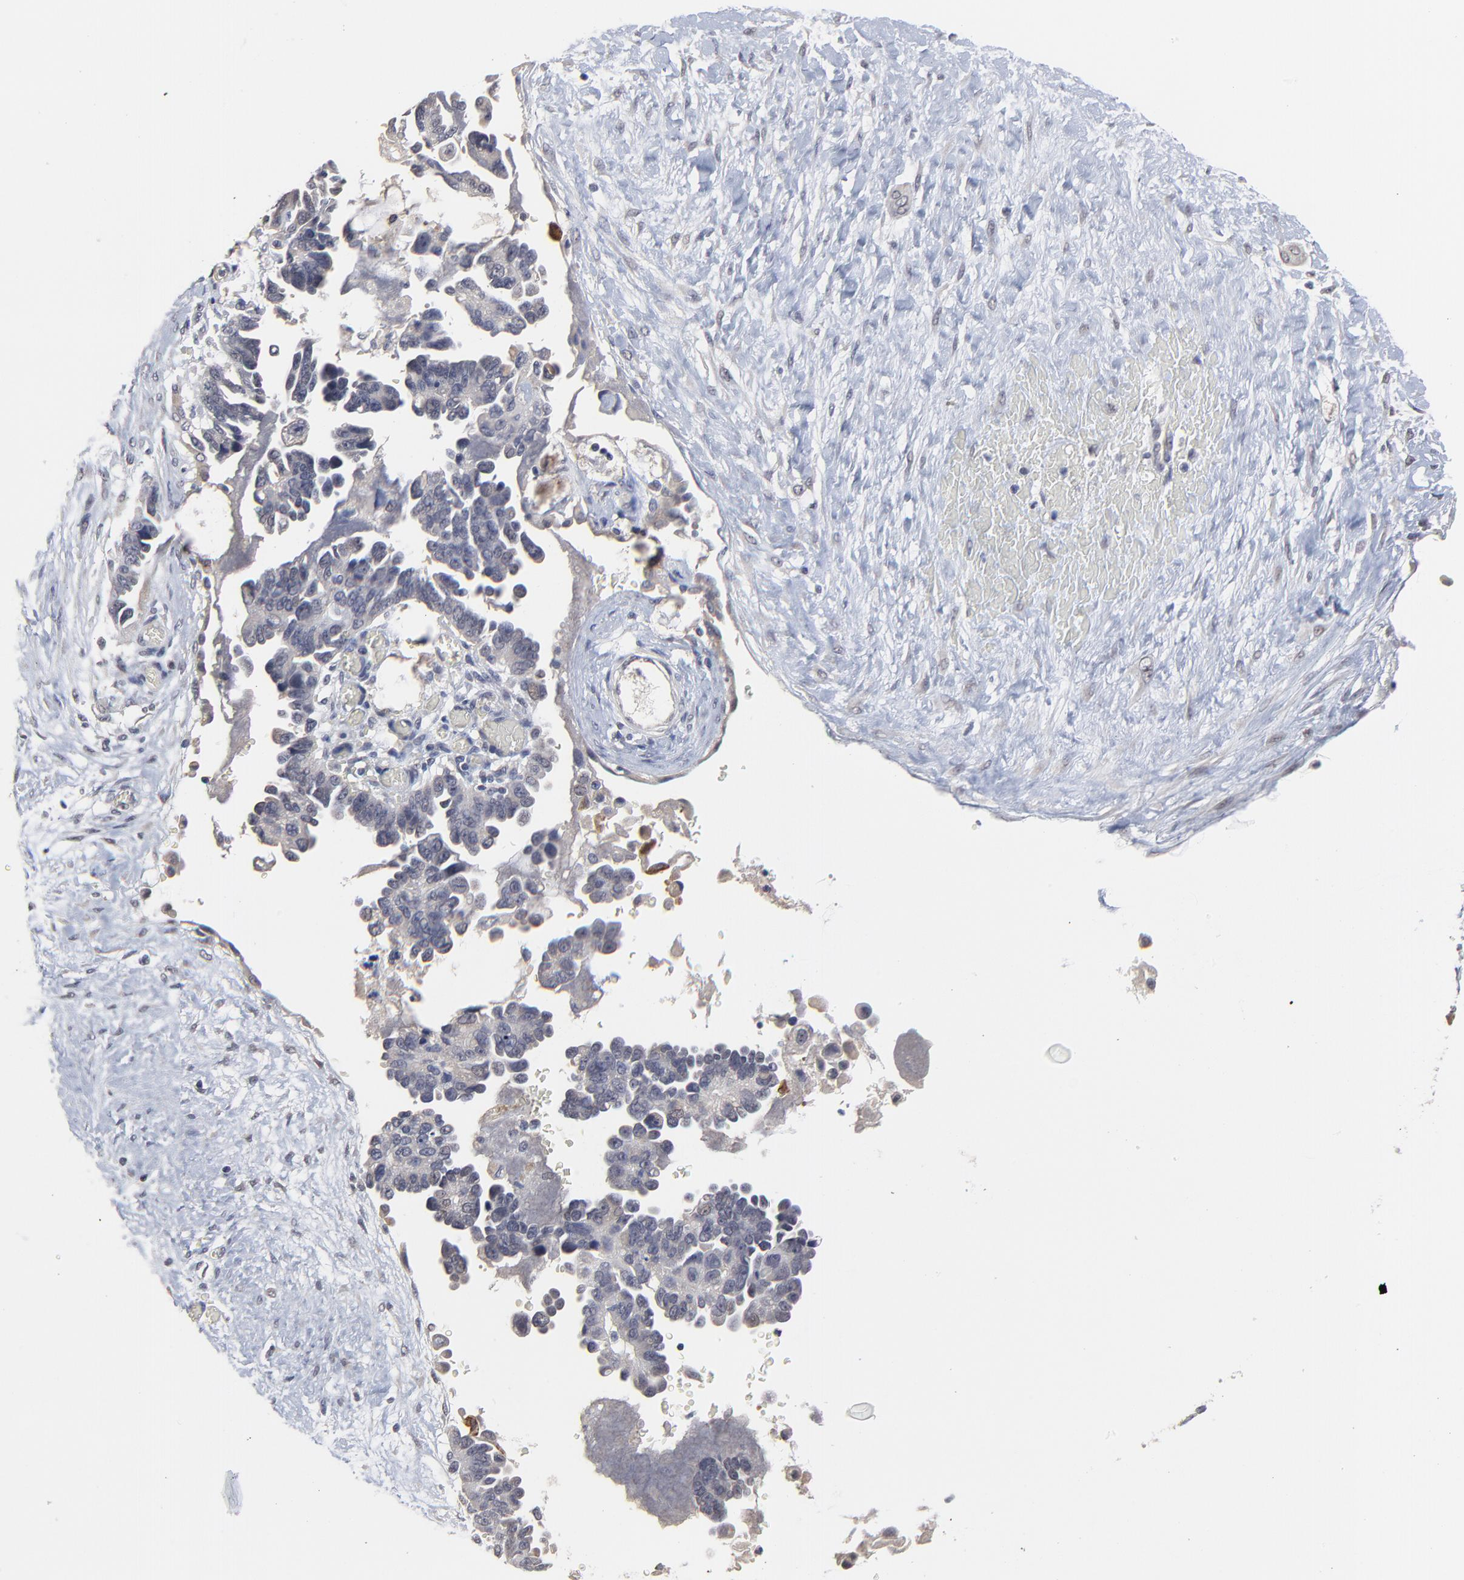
{"staining": {"intensity": "negative", "quantity": "none", "location": "none"}, "tissue": "ovarian cancer", "cell_type": "Tumor cells", "image_type": "cancer", "snomed": [{"axis": "morphology", "description": "Cystadenocarcinoma, serous, NOS"}, {"axis": "topography", "description": "Ovary"}], "caption": "An IHC histopathology image of ovarian cancer (serous cystadenocarcinoma) is shown. There is no staining in tumor cells of ovarian cancer (serous cystadenocarcinoma).", "gene": "FAM199X", "patient": {"sex": "female", "age": 63}}